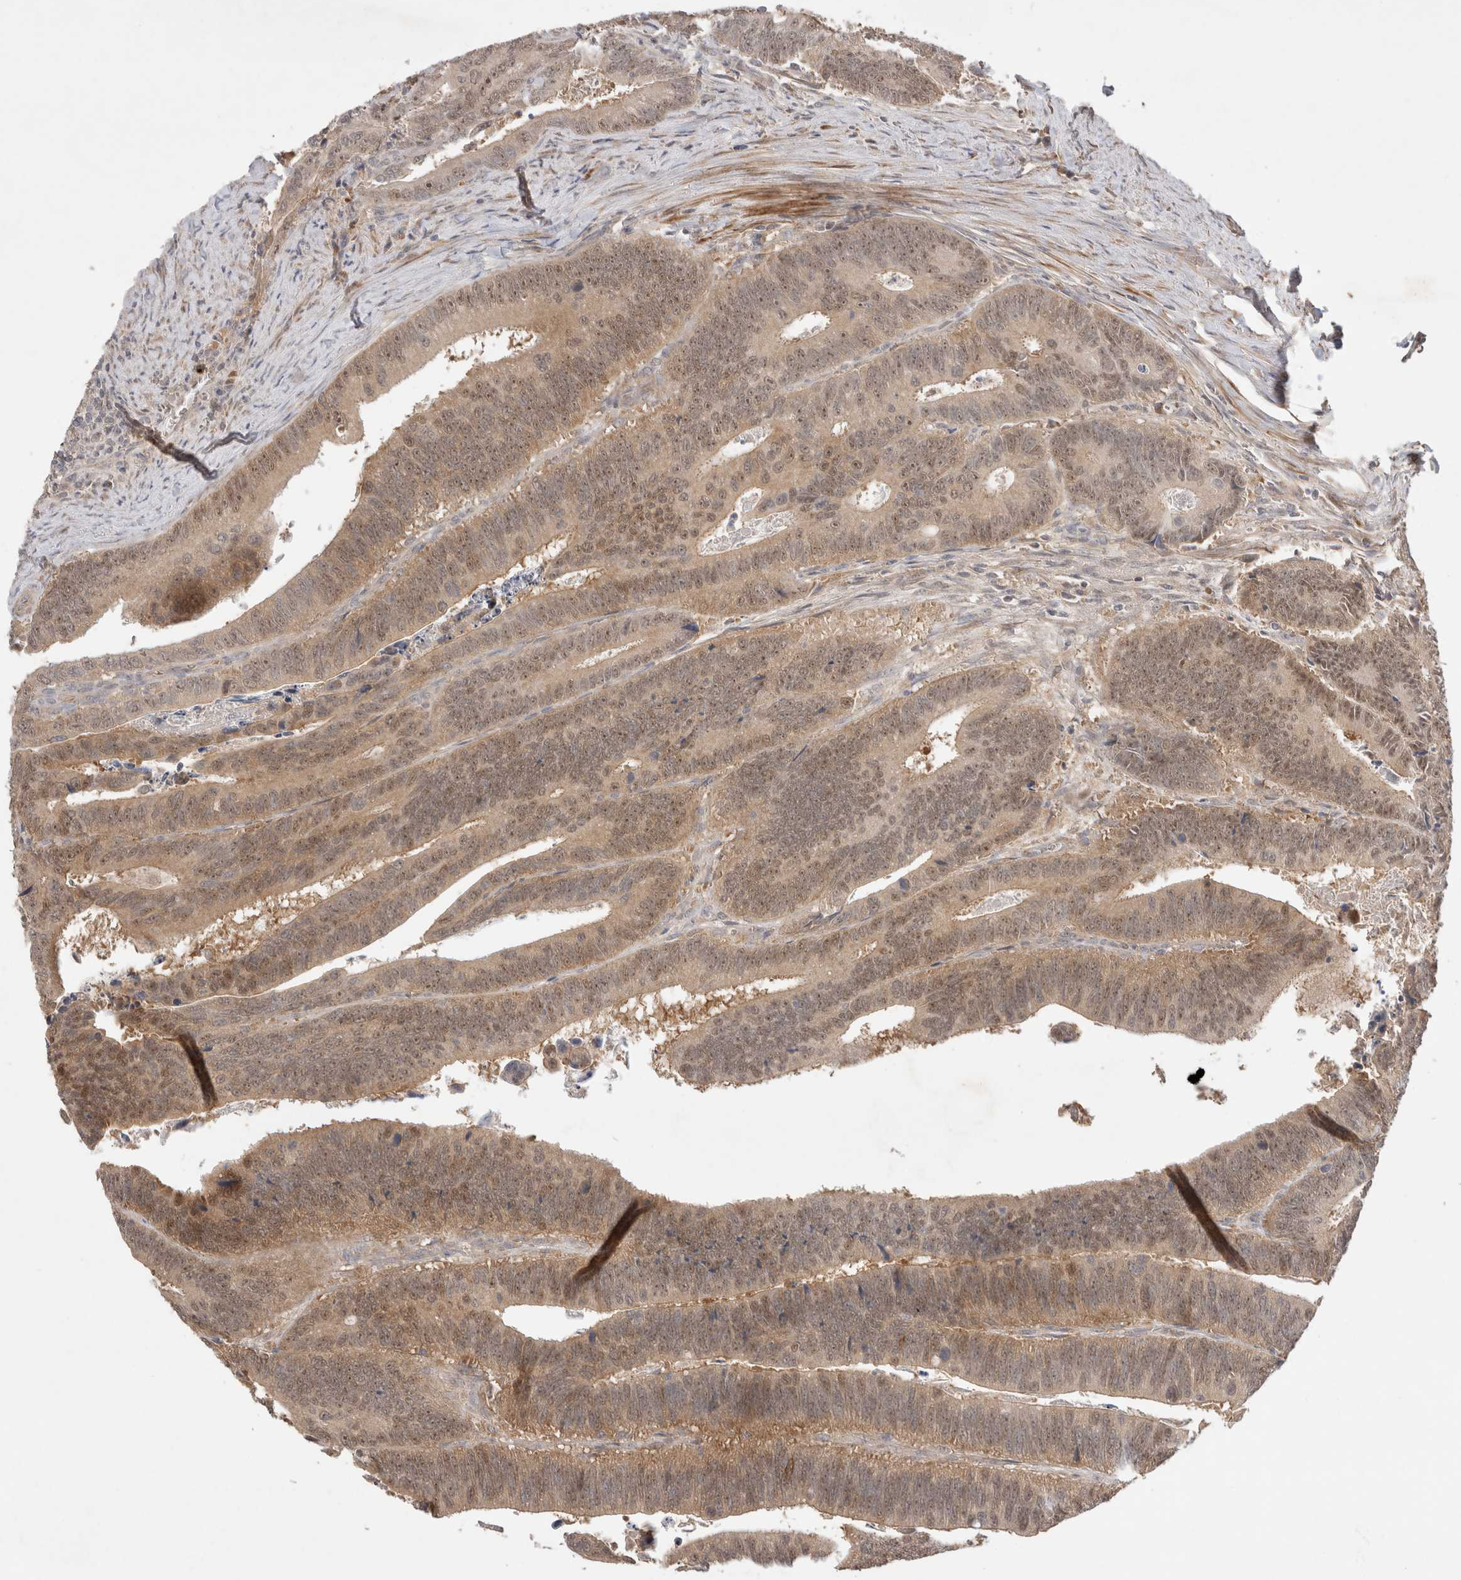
{"staining": {"intensity": "weak", "quantity": ">75%", "location": "cytoplasmic/membranous,nuclear"}, "tissue": "colorectal cancer", "cell_type": "Tumor cells", "image_type": "cancer", "snomed": [{"axis": "morphology", "description": "Inflammation, NOS"}, {"axis": "morphology", "description": "Adenocarcinoma, NOS"}, {"axis": "topography", "description": "Colon"}], "caption": "Immunohistochemical staining of human colorectal cancer shows low levels of weak cytoplasmic/membranous and nuclear protein positivity in about >75% of tumor cells.", "gene": "FAM221A", "patient": {"sex": "male", "age": 72}}